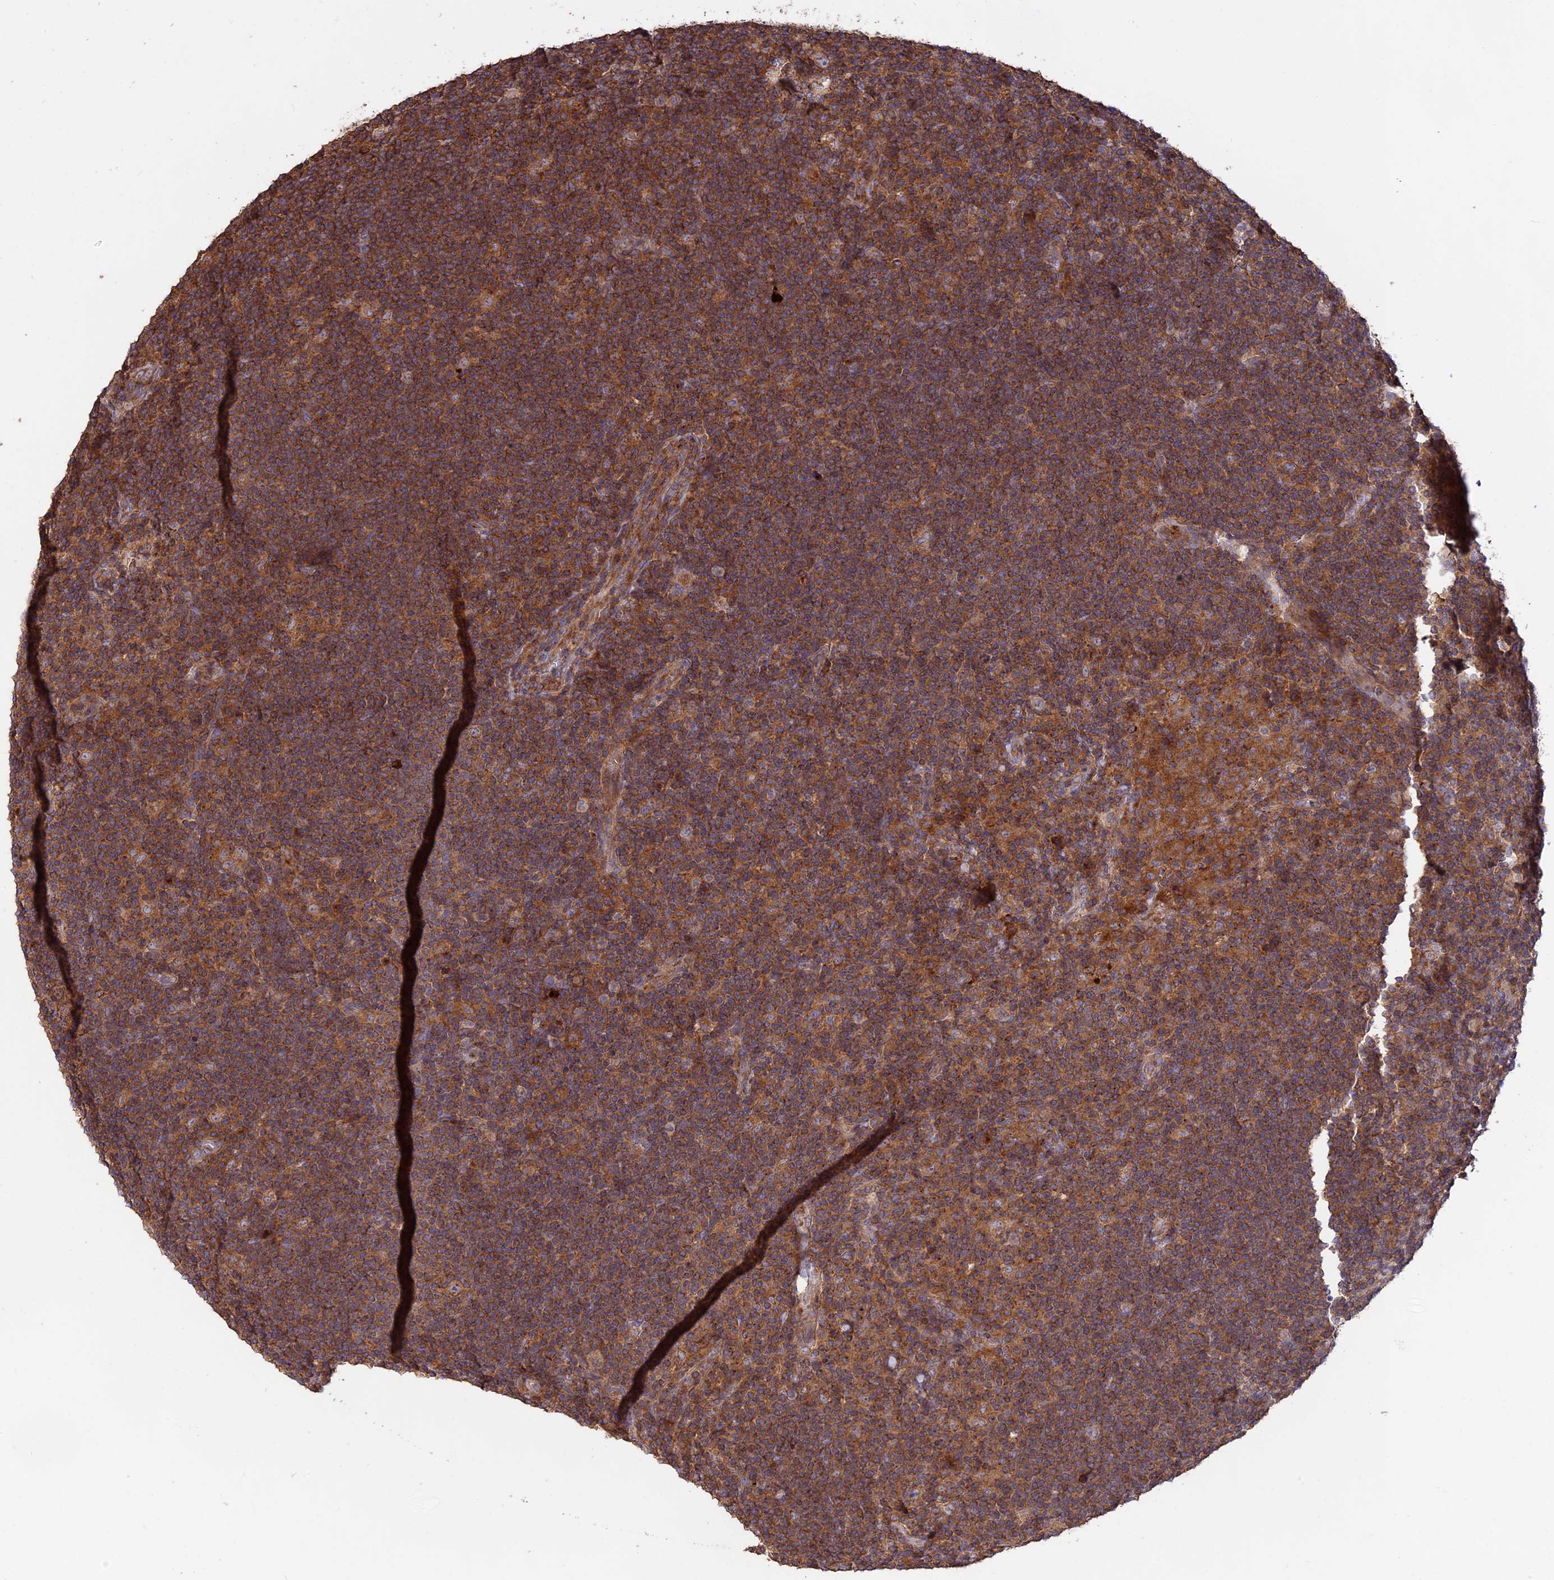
{"staining": {"intensity": "weak", "quantity": ">75%", "location": "cytoplasmic/membranous"}, "tissue": "lymphoma", "cell_type": "Tumor cells", "image_type": "cancer", "snomed": [{"axis": "morphology", "description": "Hodgkin's disease, NOS"}, {"axis": "topography", "description": "Lymph node"}], "caption": "Human lymphoma stained for a protein (brown) demonstrates weak cytoplasmic/membranous positive staining in about >75% of tumor cells.", "gene": "NUDT8", "patient": {"sex": "female", "age": 57}}